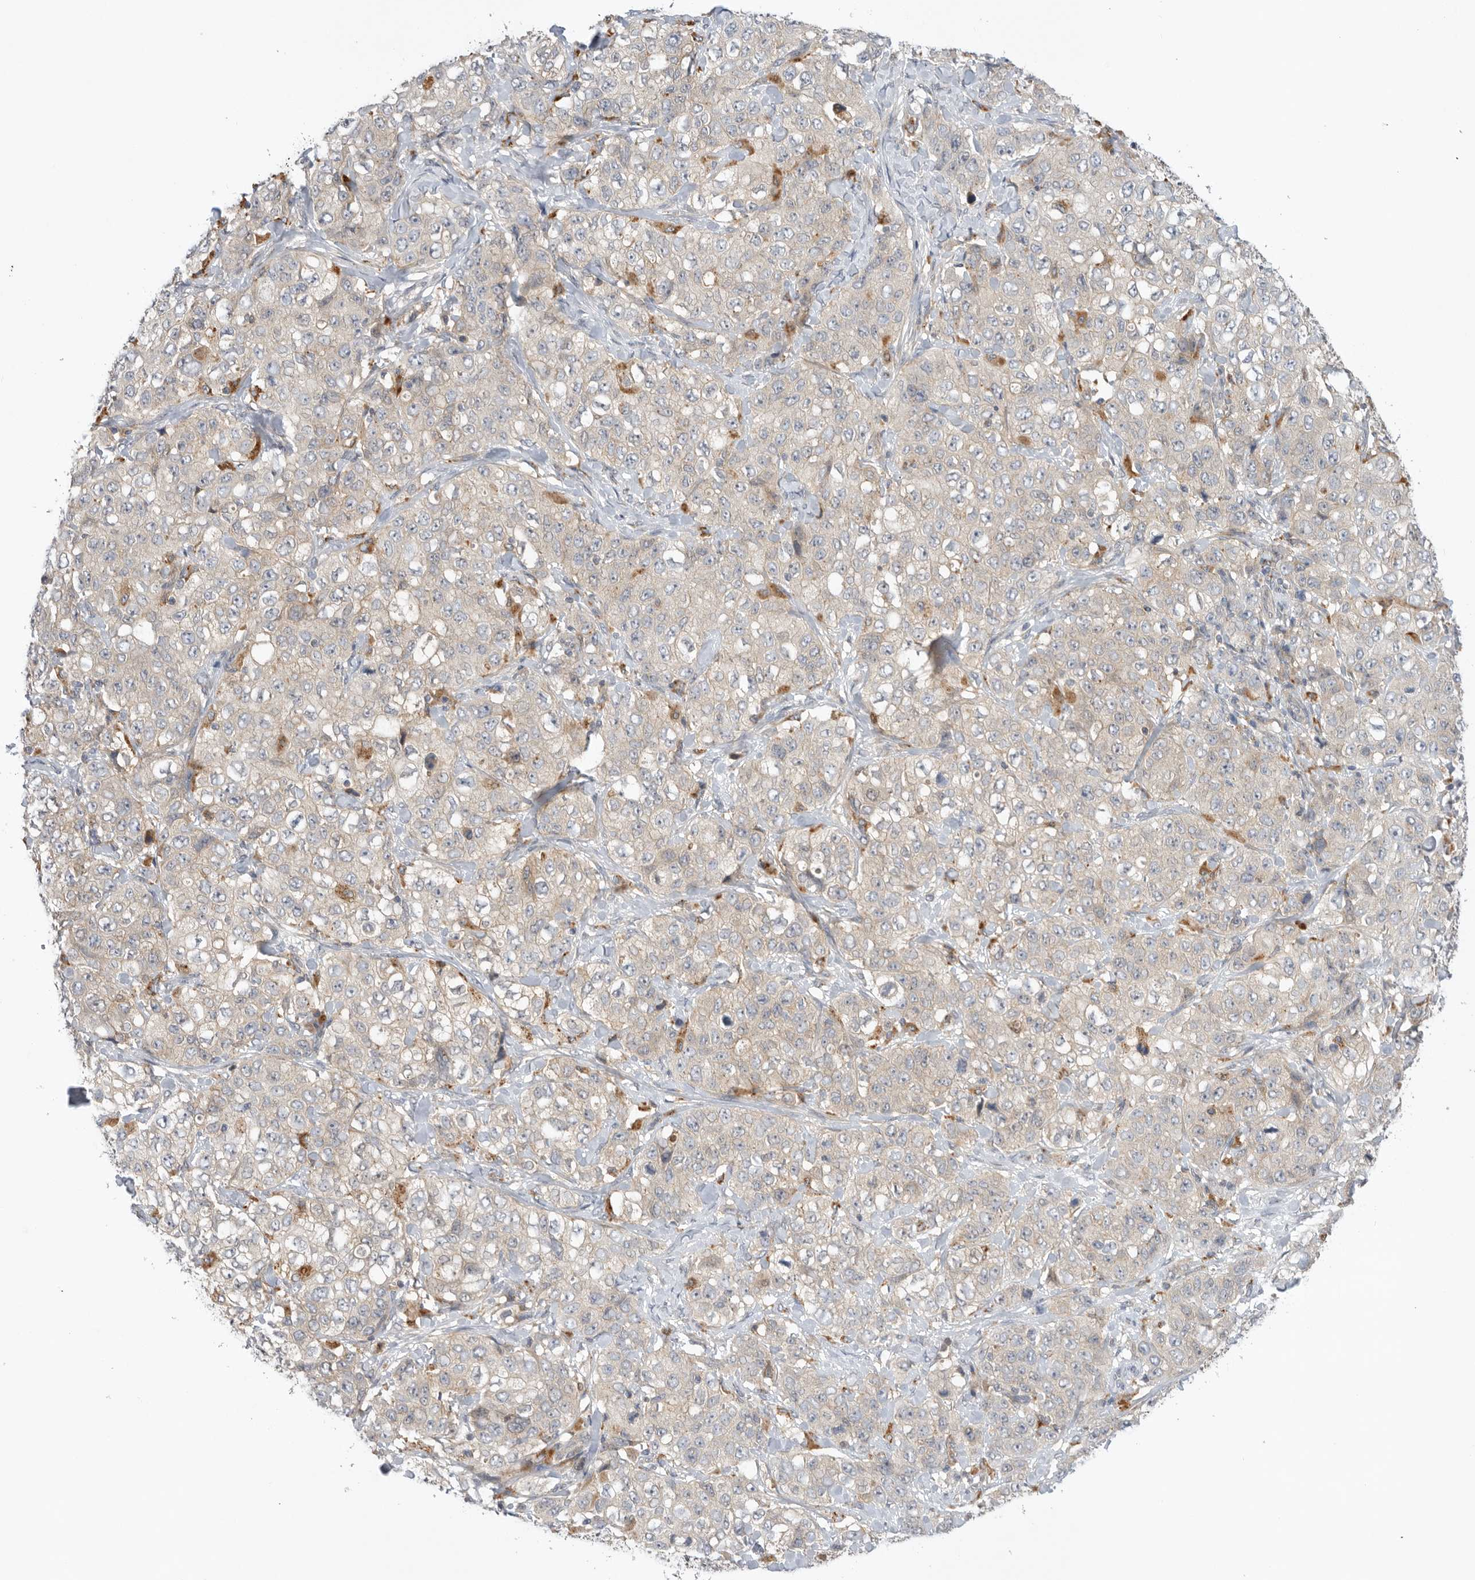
{"staining": {"intensity": "negative", "quantity": "none", "location": "none"}, "tissue": "stomach cancer", "cell_type": "Tumor cells", "image_type": "cancer", "snomed": [{"axis": "morphology", "description": "Adenocarcinoma, NOS"}, {"axis": "topography", "description": "Stomach"}], "caption": "Stomach cancer stained for a protein using immunohistochemistry (IHC) demonstrates no expression tumor cells.", "gene": "GNE", "patient": {"sex": "male", "age": 48}}